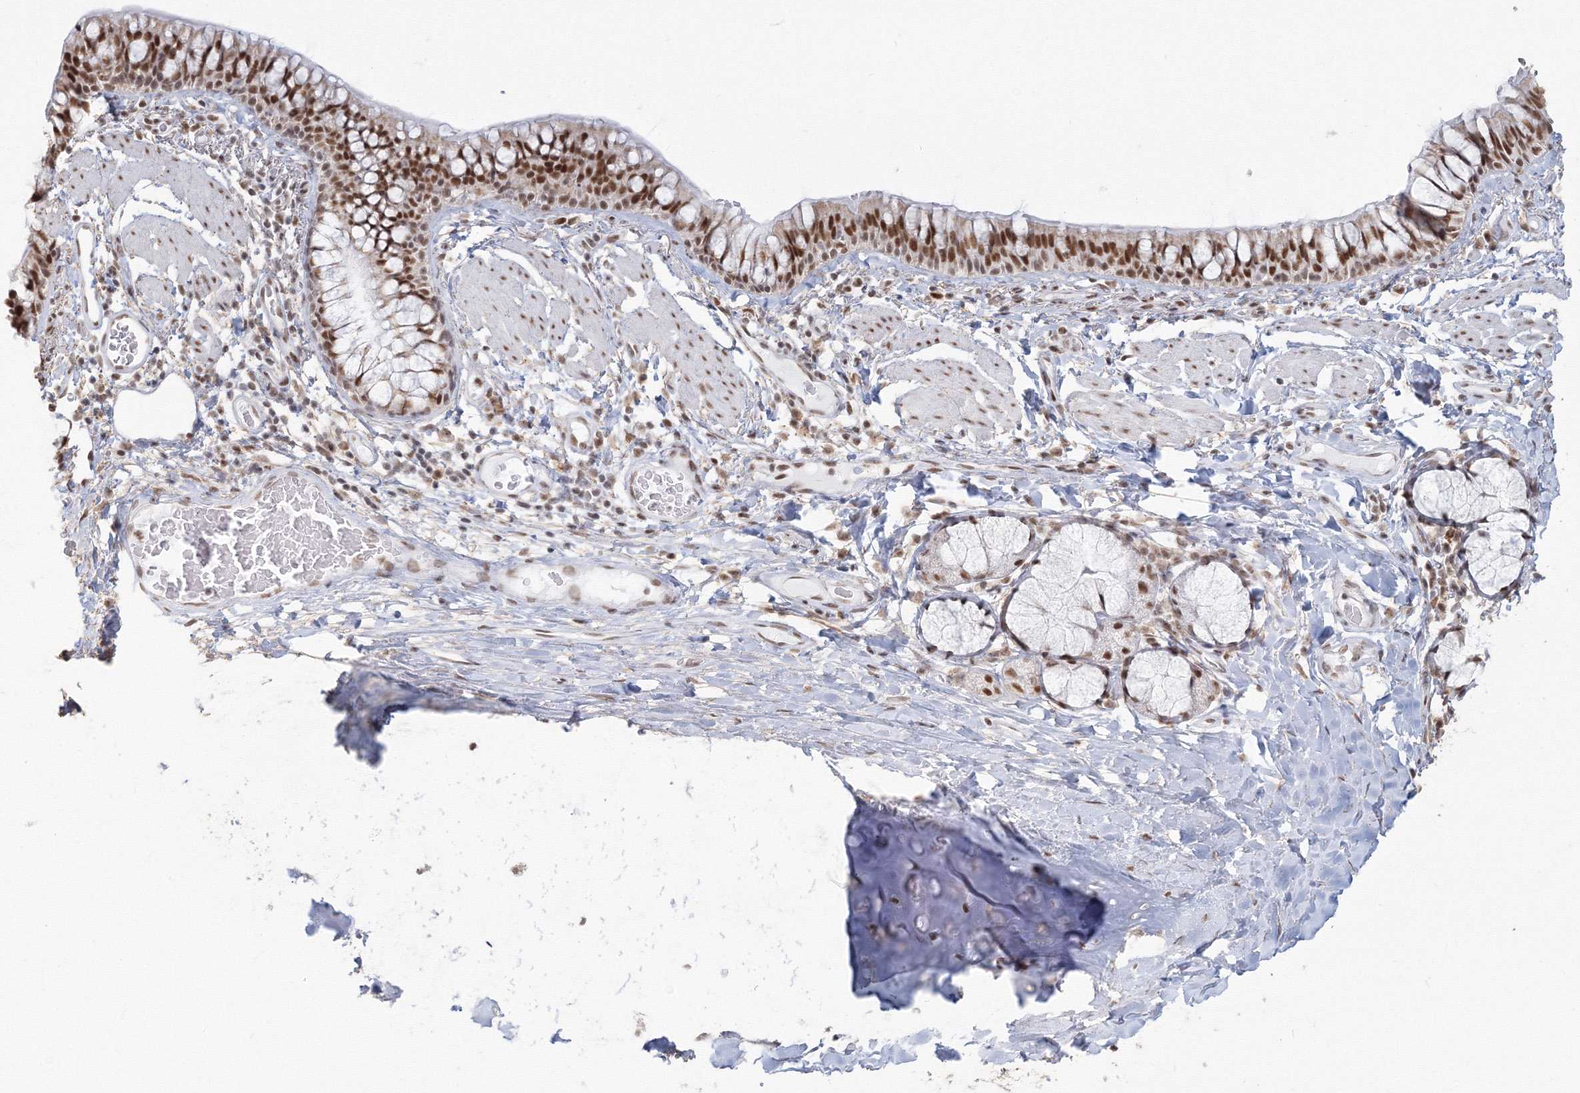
{"staining": {"intensity": "strong", "quantity": ">75%", "location": "nuclear"}, "tissue": "bronchus", "cell_type": "Respiratory epithelial cells", "image_type": "normal", "snomed": [{"axis": "morphology", "description": "Normal tissue, NOS"}, {"axis": "topography", "description": "Cartilage tissue"}, {"axis": "topography", "description": "Bronchus"}], "caption": "The image reveals immunohistochemical staining of benign bronchus. There is strong nuclear expression is identified in approximately >75% of respiratory epithelial cells.", "gene": "PPP4R2", "patient": {"sex": "female", "age": 36}}